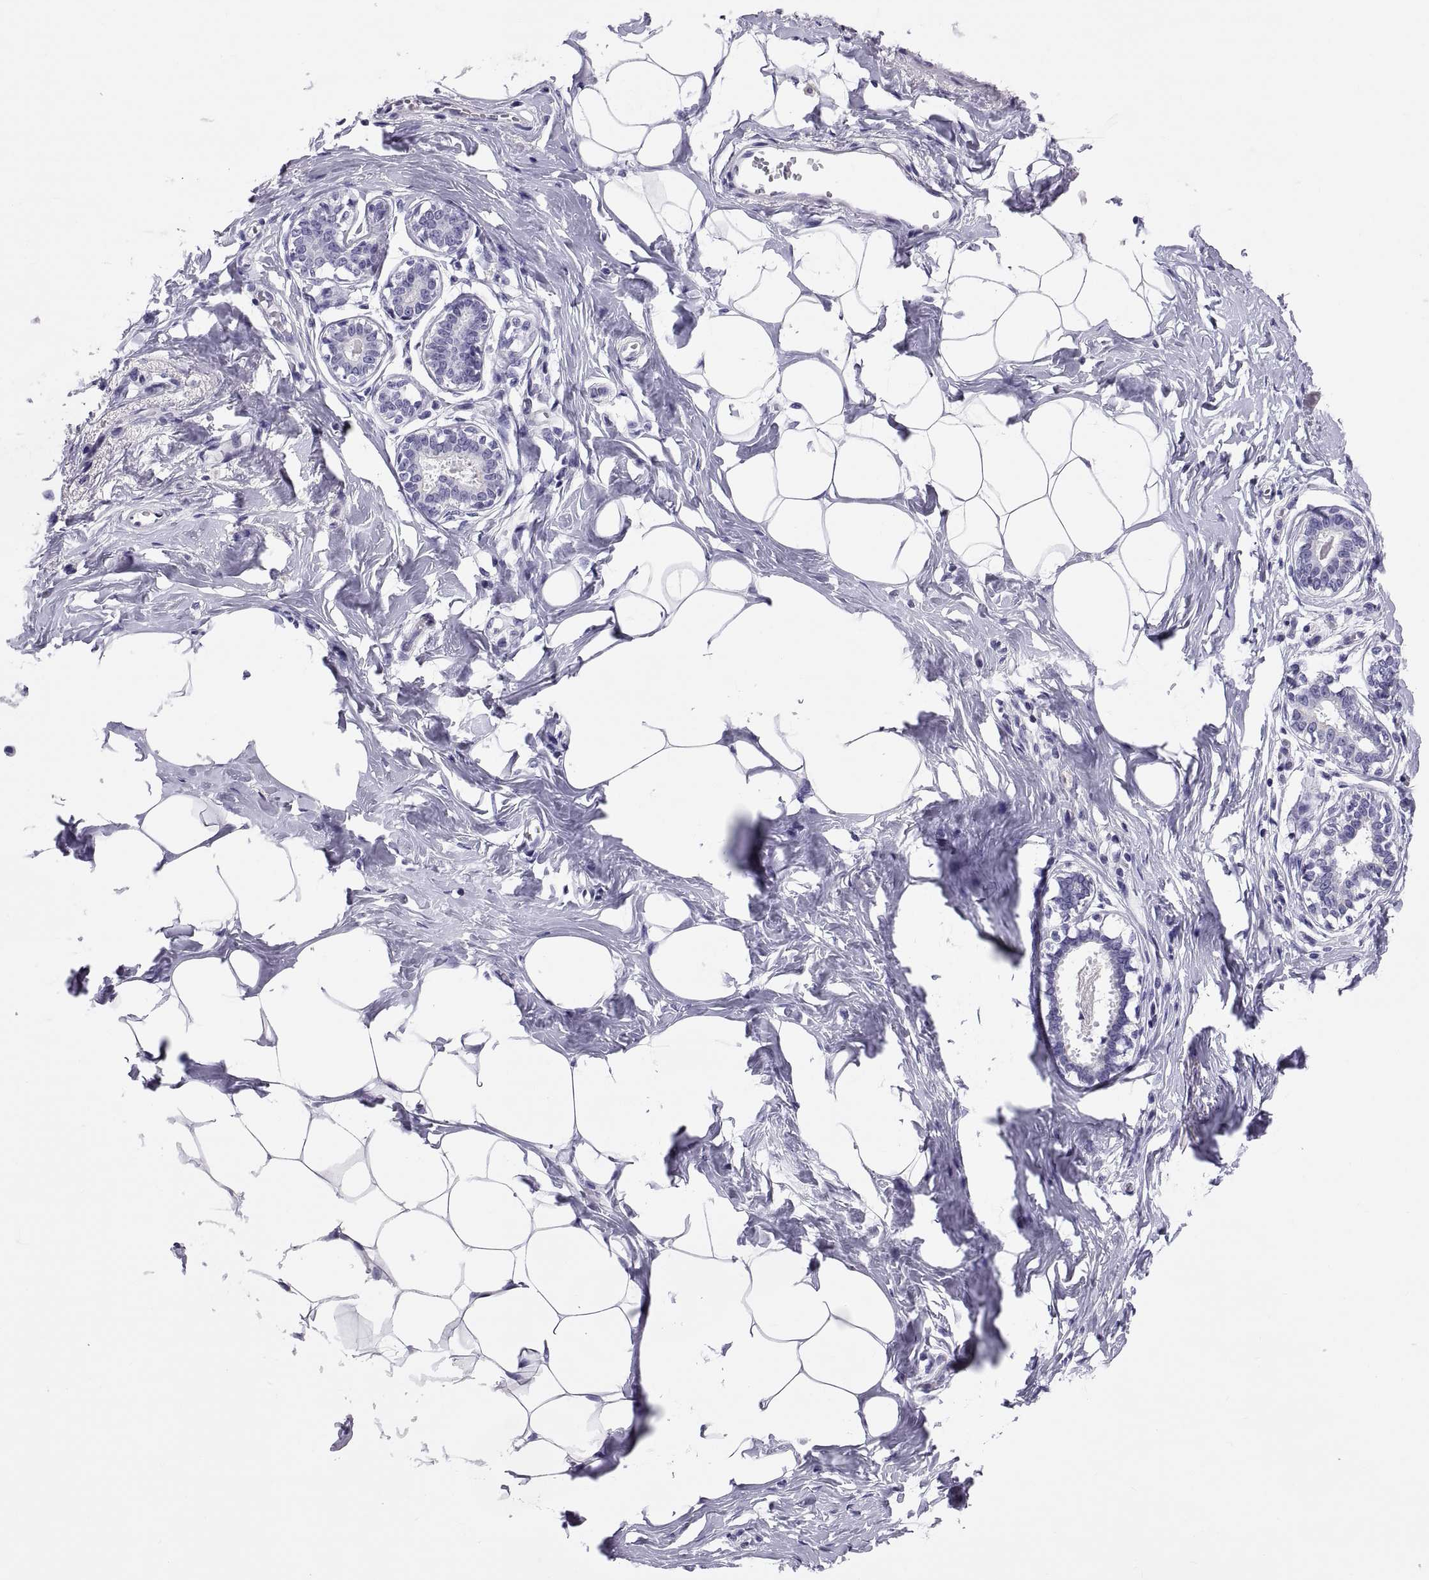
{"staining": {"intensity": "negative", "quantity": "none", "location": "none"}, "tissue": "breast", "cell_type": "Adipocytes", "image_type": "normal", "snomed": [{"axis": "morphology", "description": "Normal tissue, NOS"}, {"axis": "morphology", "description": "Lobular carcinoma, in situ"}, {"axis": "topography", "description": "Breast"}], "caption": "High power microscopy photomicrograph of an IHC photomicrograph of unremarkable breast, revealing no significant staining in adipocytes.", "gene": "RNASE12", "patient": {"sex": "female", "age": 35}}